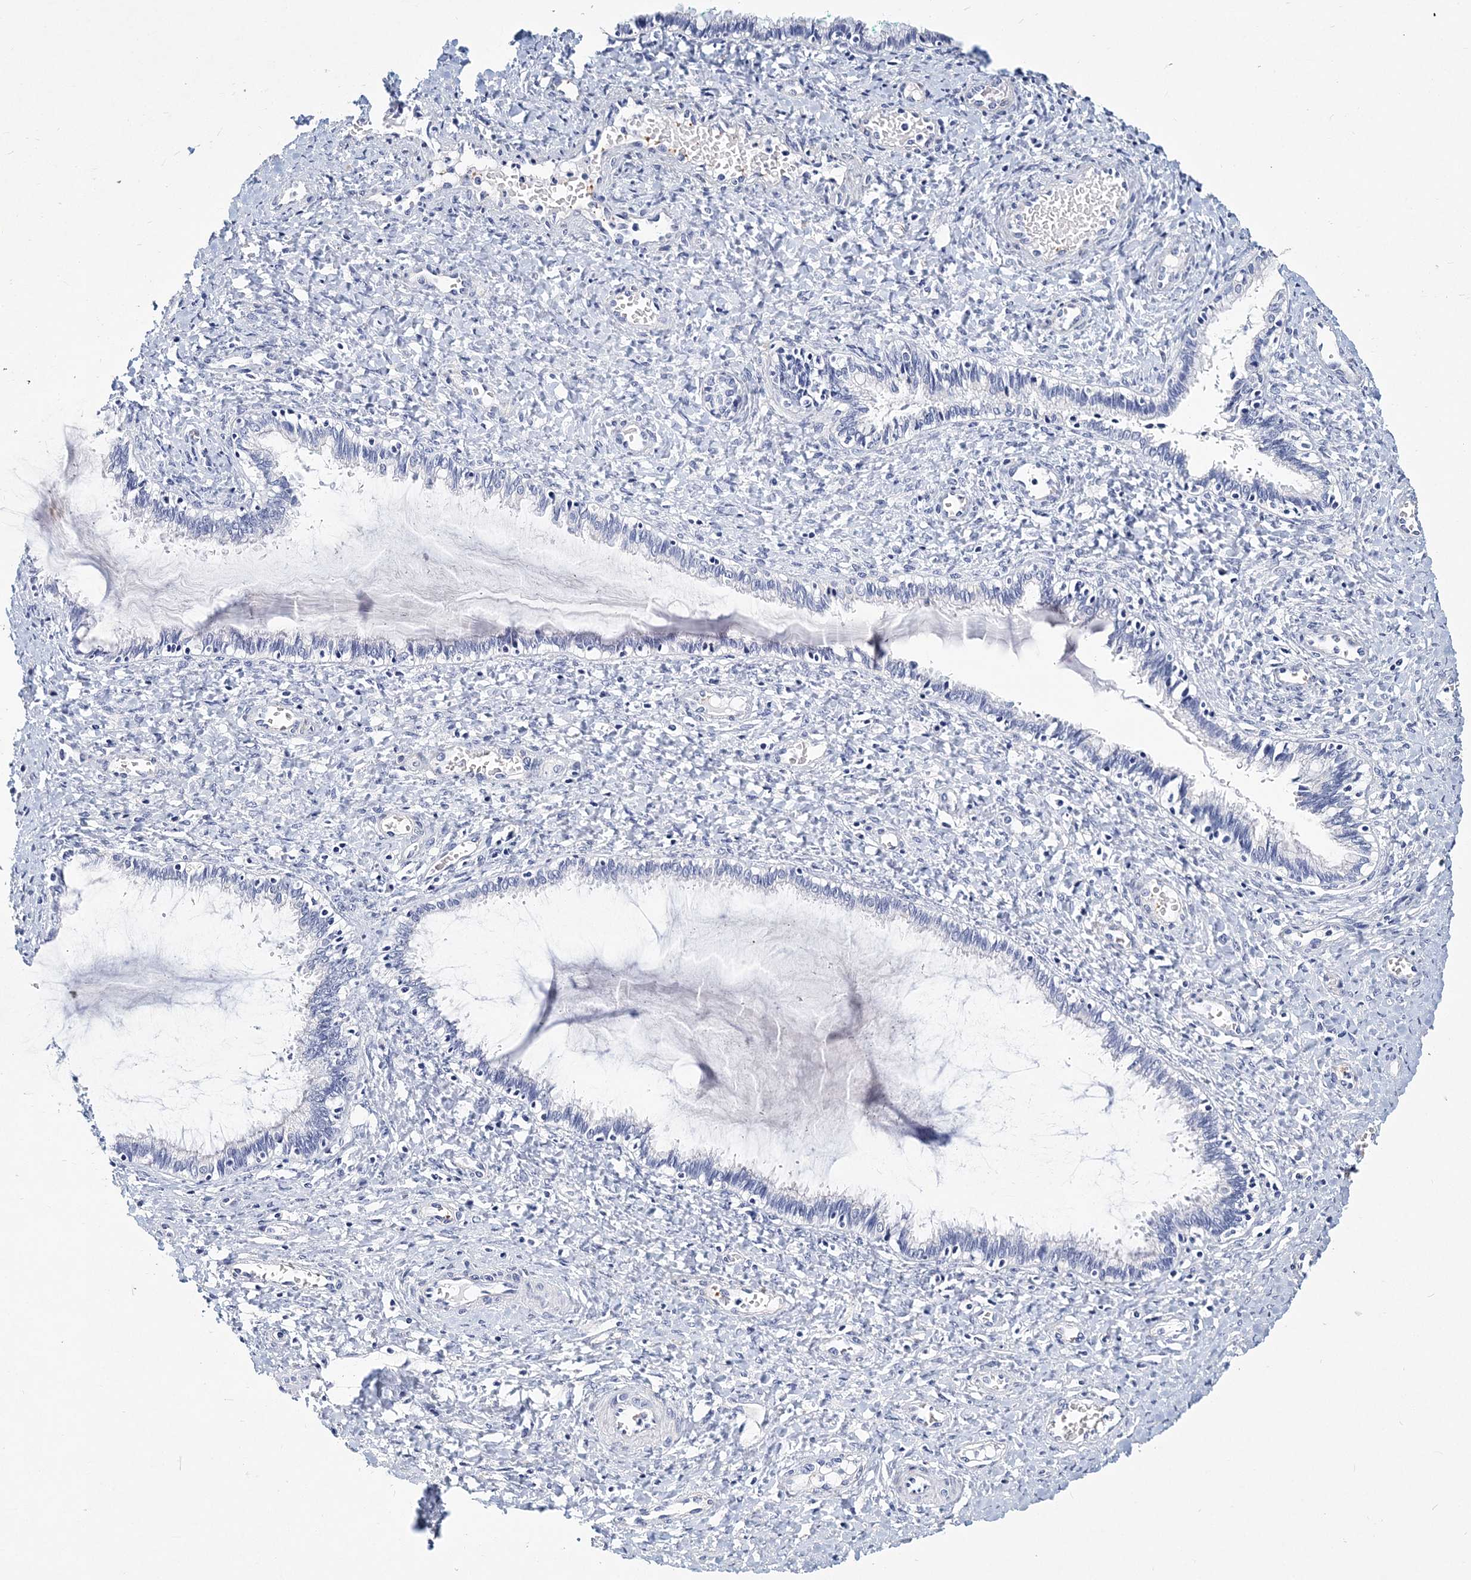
{"staining": {"intensity": "negative", "quantity": "none", "location": "none"}, "tissue": "cervix", "cell_type": "Glandular cells", "image_type": "normal", "snomed": [{"axis": "morphology", "description": "Normal tissue, NOS"}, {"axis": "morphology", "description": "Adenocarcinoma, NOS"}, {"axis": "topography", "description": "Cervix"}], "caption": "This is a image of immunohistochemistry staining of normal cervix, which shows no staining in glandular cells.", "gene": "ITGA2B", "patient": {"sex": "female", "age": 29}}